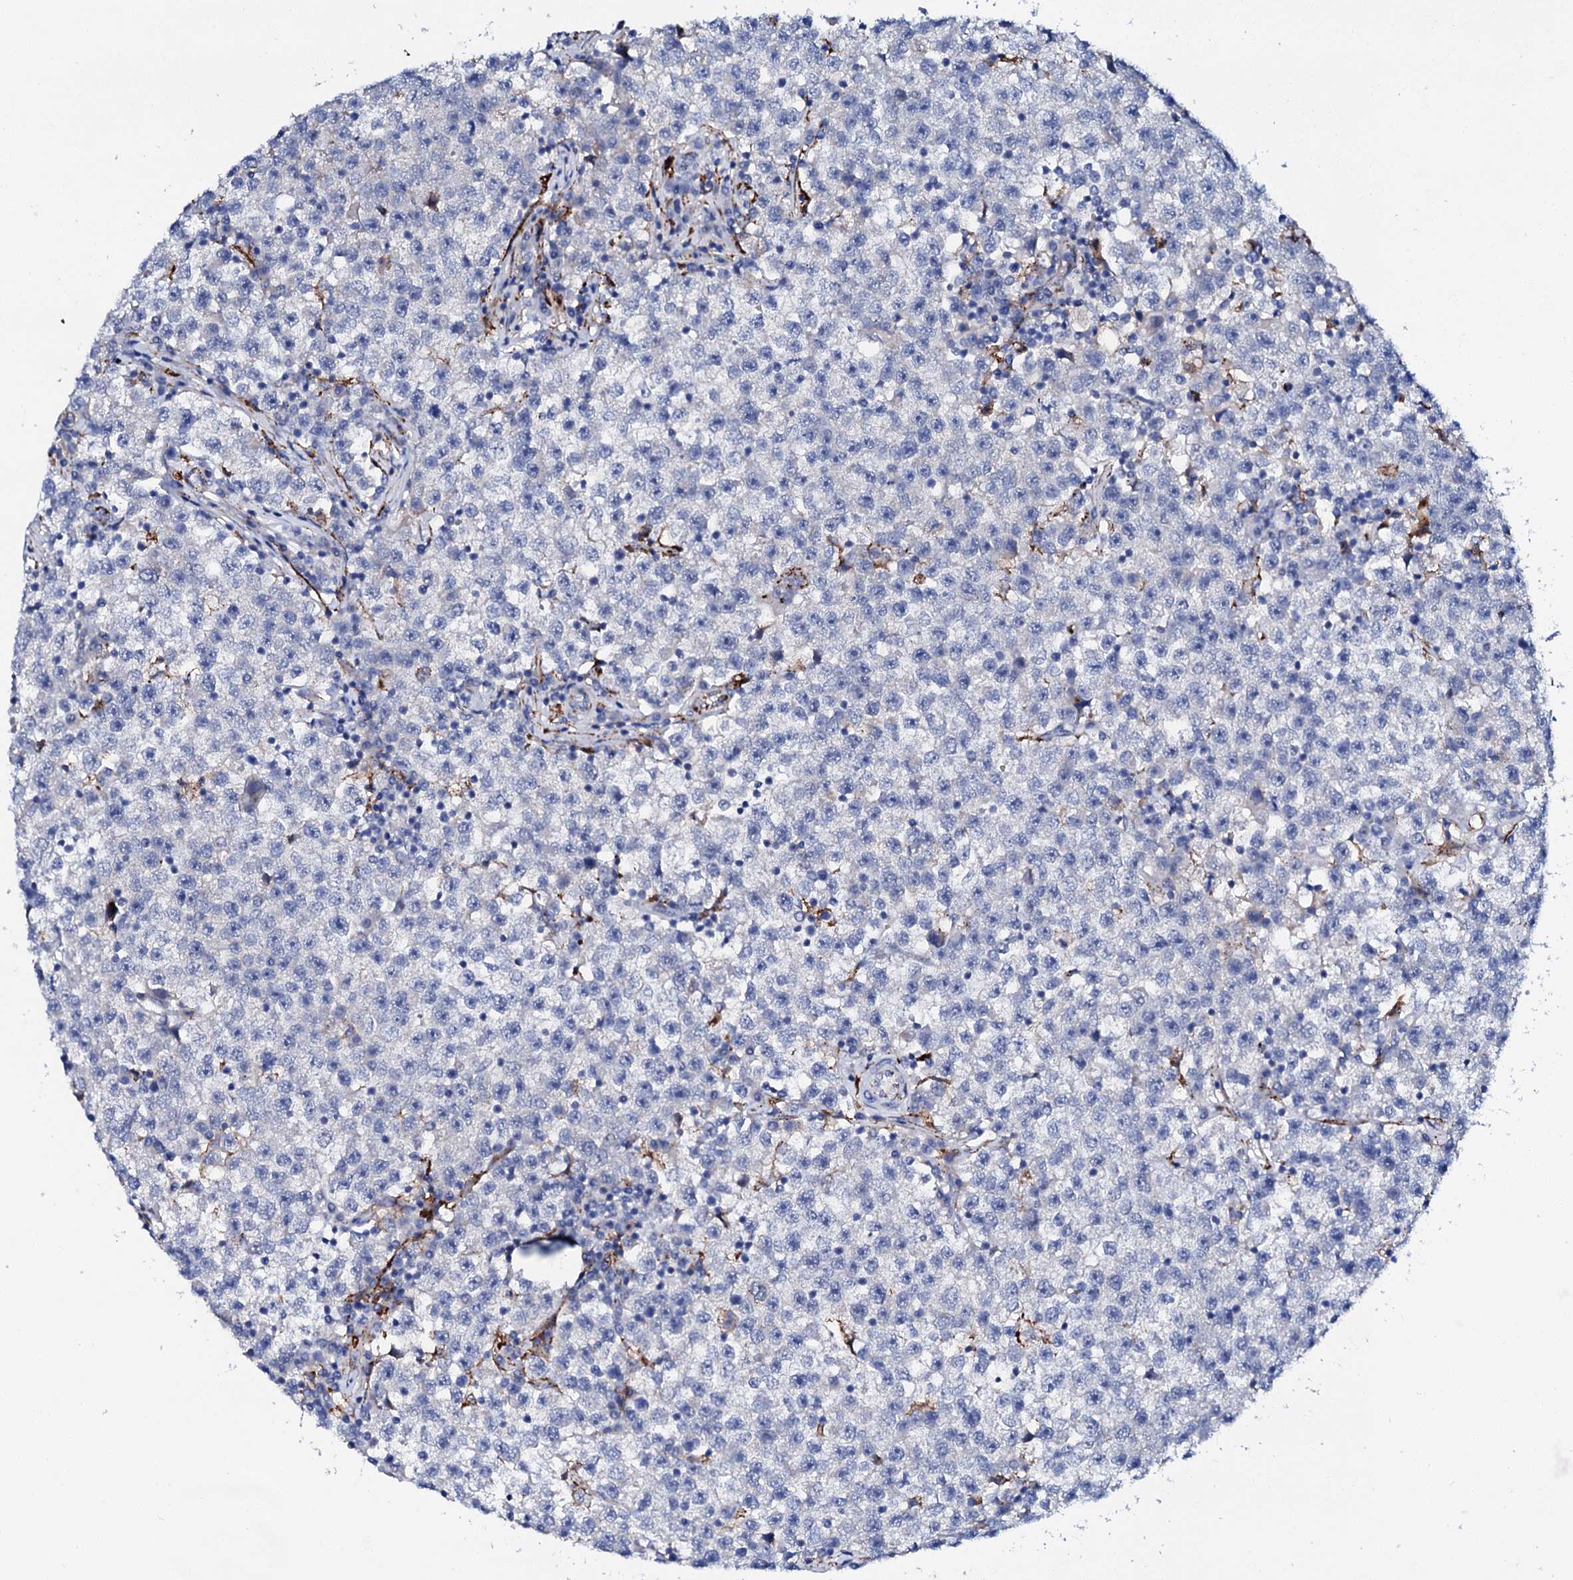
{"staining": {"intensity": "negative", "quantity": "none", "location": "none"}, "tissue": "testis cancer", "cell_type": "Tumor cells", "image_type": "cancer", "snomed": [{"axis": "morphology", "description": "Seminoma, NOS"}, {"axis": "topography", "description": "Testis"}], "caption": "Tumor cells are negative for brown protein staining in testis seminoma.", "gene": "MED13L", "patient": {"sex": "male", "age": 22}}